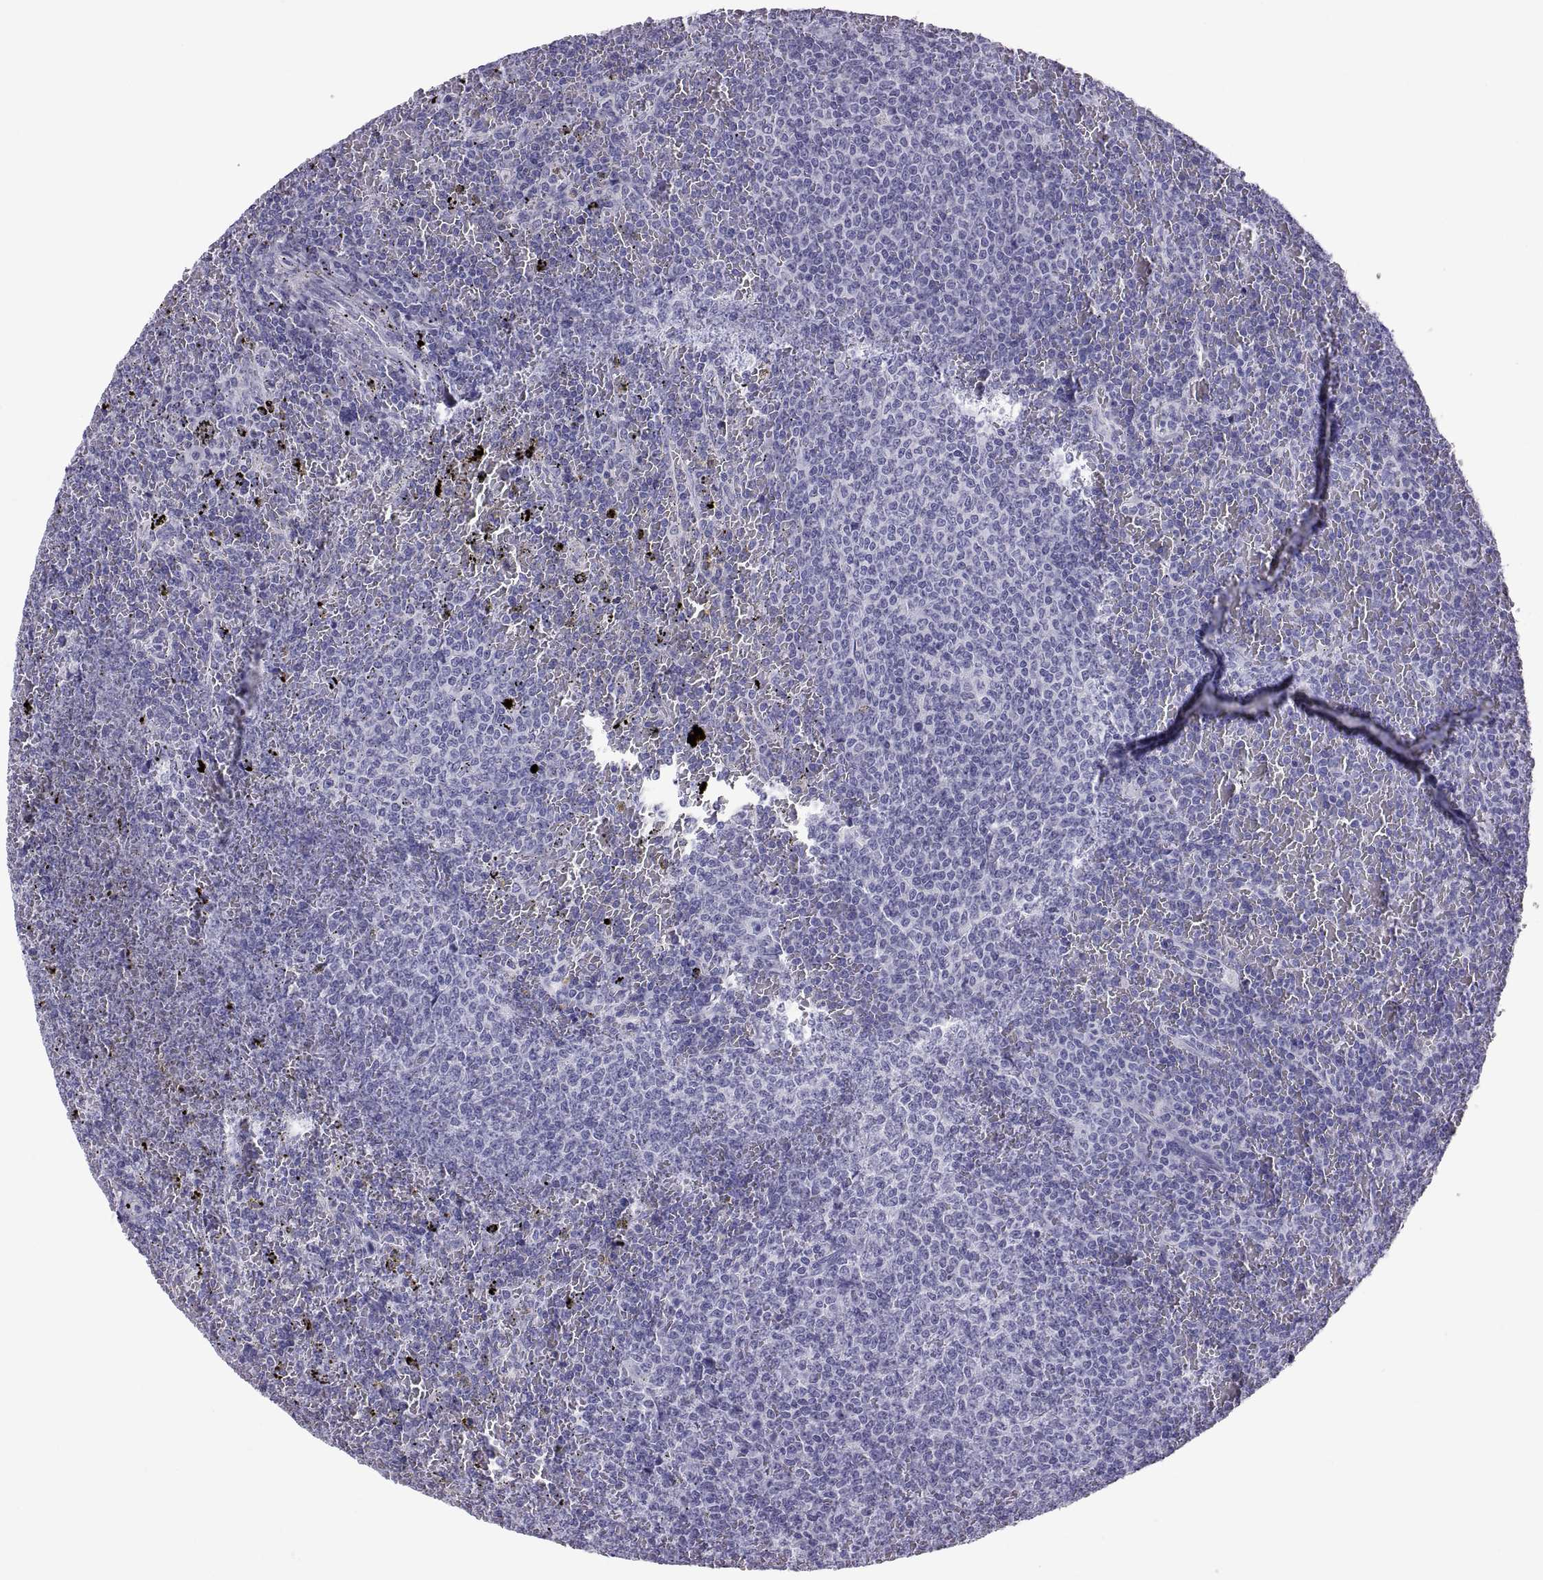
{"staining": {"intensity": "negative", "quantity": "none", "location": "none"}, "tissue": "lymphoma", "cell_type": "Tumor cells", "image_type": "cancer", "snomed": [{"axis": "morphology", "description": "Malignant lymphoma, non-Hodgkin's type, Low grade"}, {"axis": "topography", "description": "Spleen"}], "caption": "IHC photomicrograph of neoplastic tissue: lymphoma stained with DAB (3,3'-diaminobenzidine) reveals no significant protein positivity in tumor cells. Brightfield microscopy of IHC stained with DAB (brown) and hematoxylin (blue), captured at high magnification.", "gene": "RNASE12", "patient": {"sex": "female", "age": 77}}